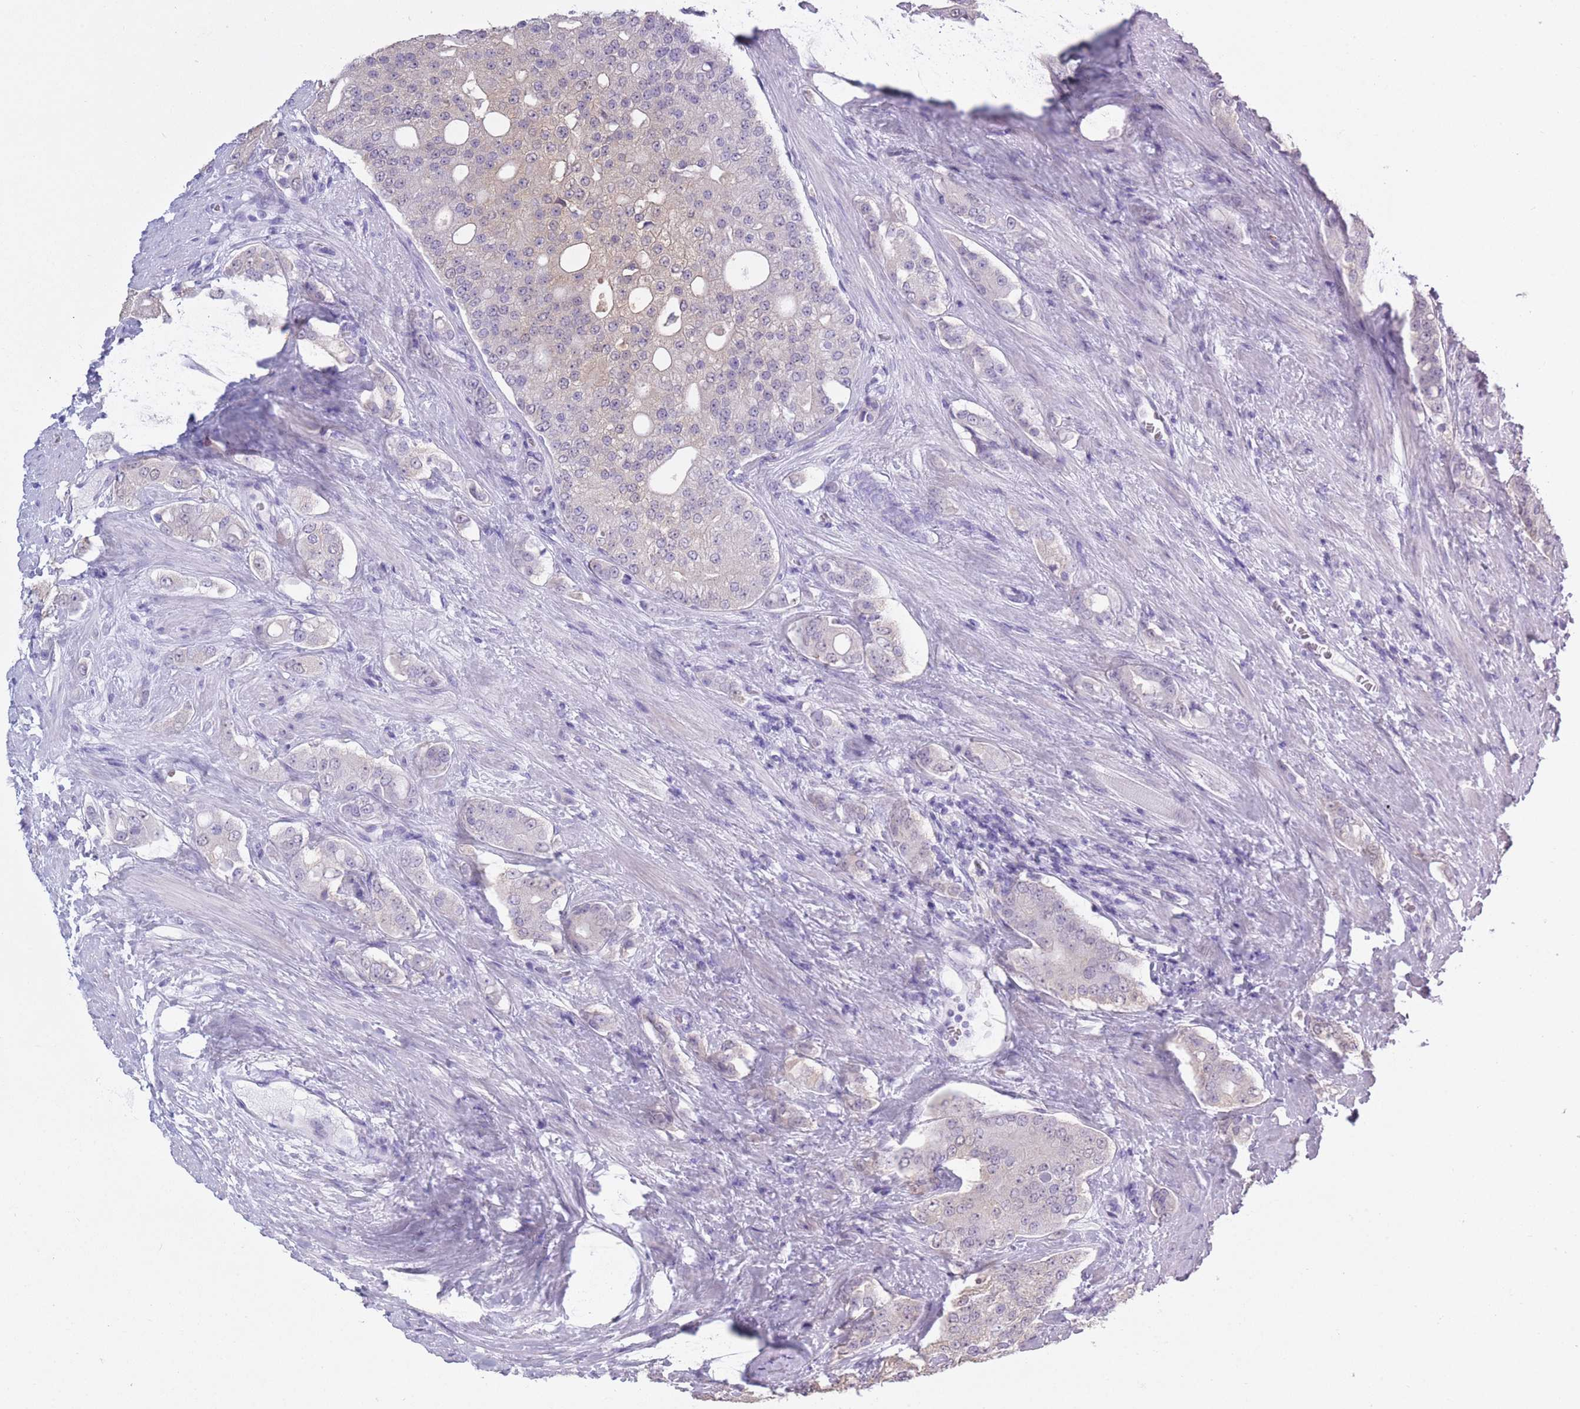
{"staining": {"intensity": "negative", "quantity": "none", "location": "none"}, "tissue": "prostate cancer", "cell_type": "Tumor cells", "image_type": "cancer", "snomed": [{"axis": "morphology", "description": "Adenocarcinoma, High grade"}, {"axis": "topography", "description": "Prostate"}], "caption": "IHC photomicrograph of neoplastic tissue: prostate cancer stained with DAB (3,3'-diaminobenzidine) shows no significant protein positivity in tumor cells.", "gene": "OR7C1", "patient": {"sex": "male", "age": 71}}